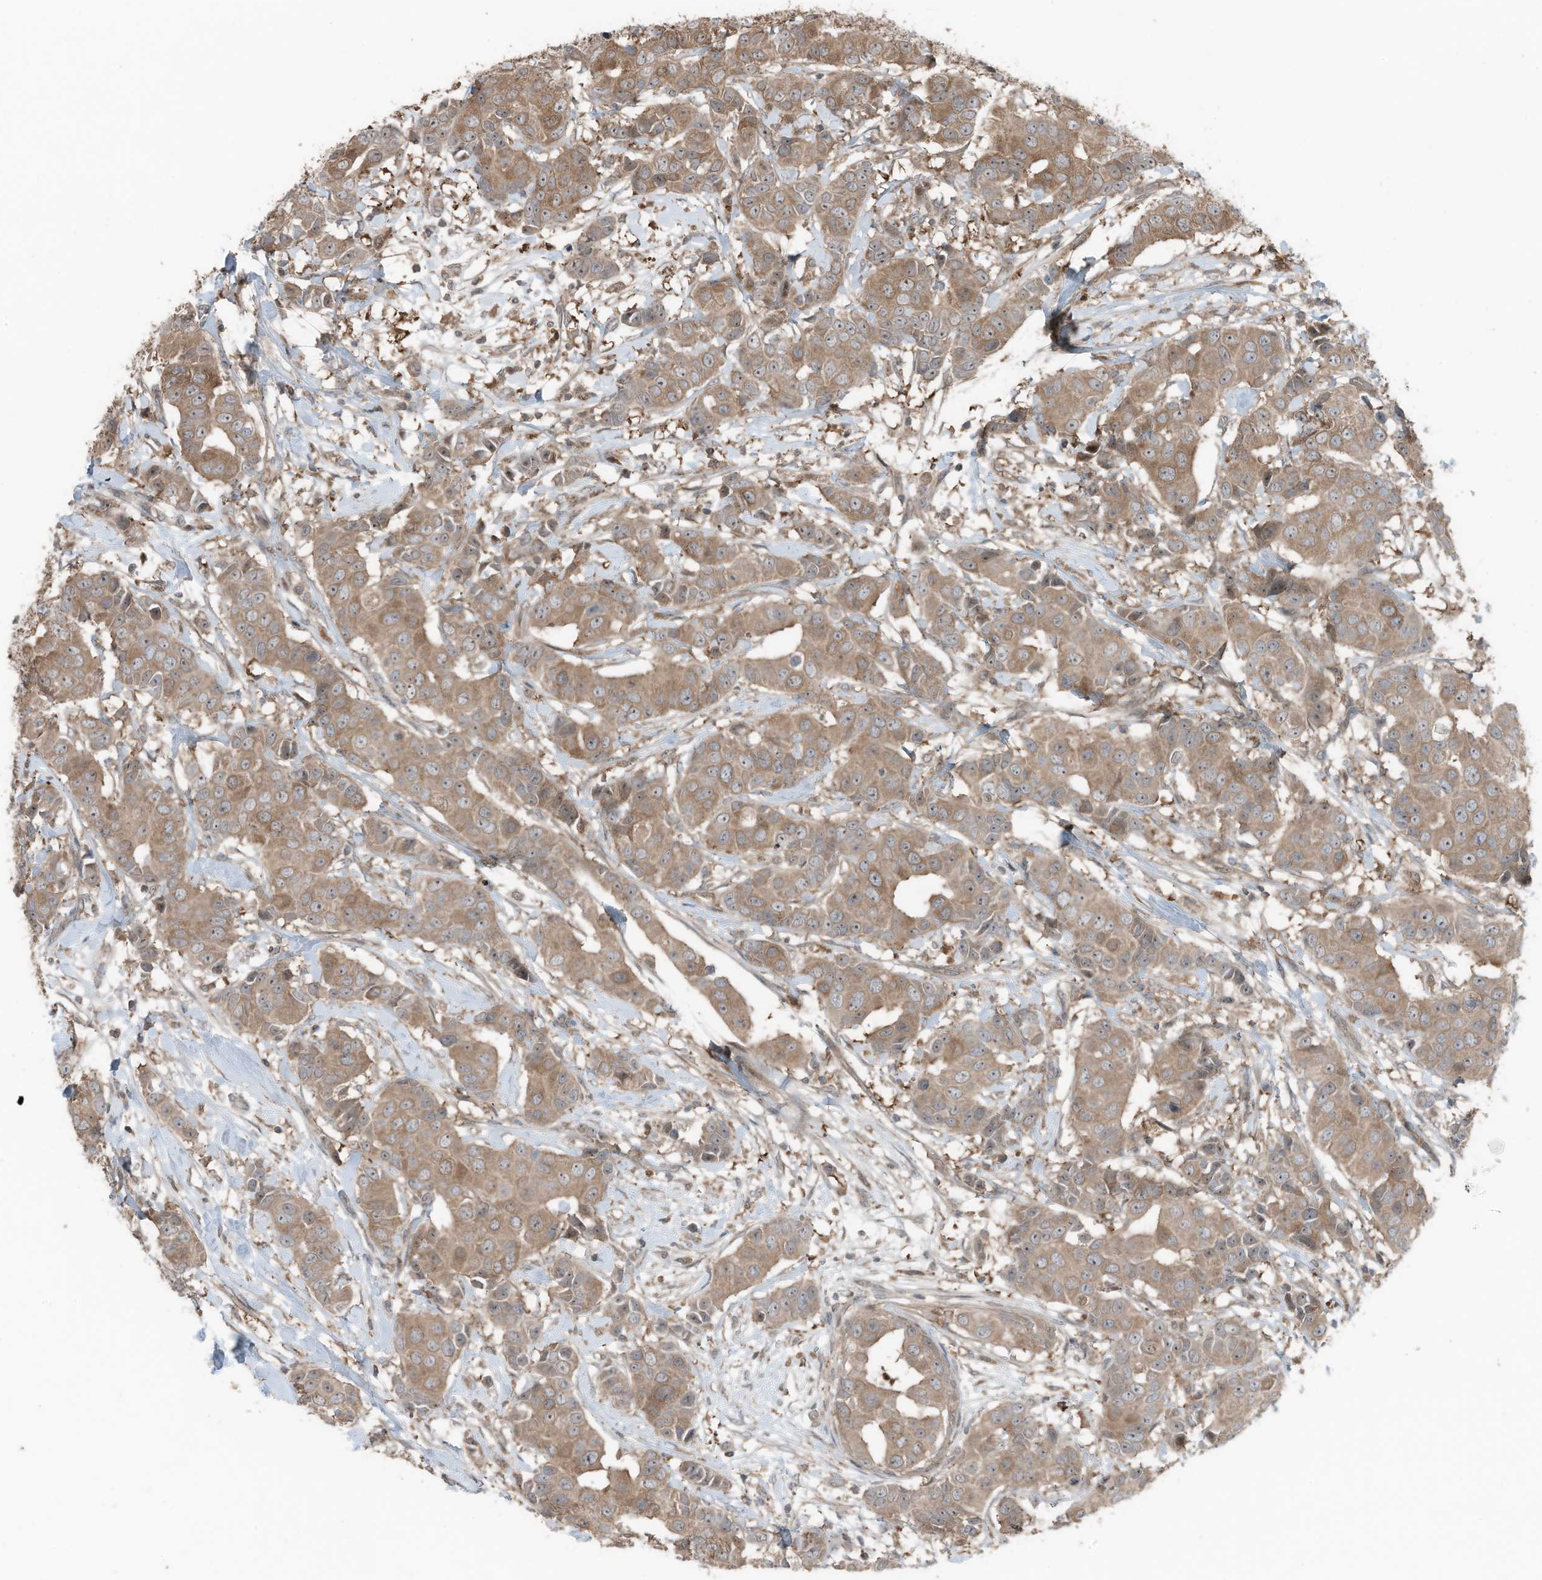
{"staining": {"intensity": "moderate", "quantity": ">75%", "location": "cytoplasmic/membranous,nuclear"}, "tissue": "breast cancer", "cell_type": "Tumor cells", "image_type": "cancer", "snomed": [{"axis": "morphology", "description": "Normal tissue, NOS"}, {"axis": "morphology", "description": "Duct carcinoma"}, {"axis": "topography", "description": "Breast"}], "caption": "Immunohistochemistry (IHC) photomicrograph of breast cancer stained for a protein (brown), which shows medium levels of moderate cytoplasmic/membranous and nuclear positivity in approximately >75% of tumor cells.", "gene": "TXNDC9", "patient": {"sex": "female", "age": 39}}